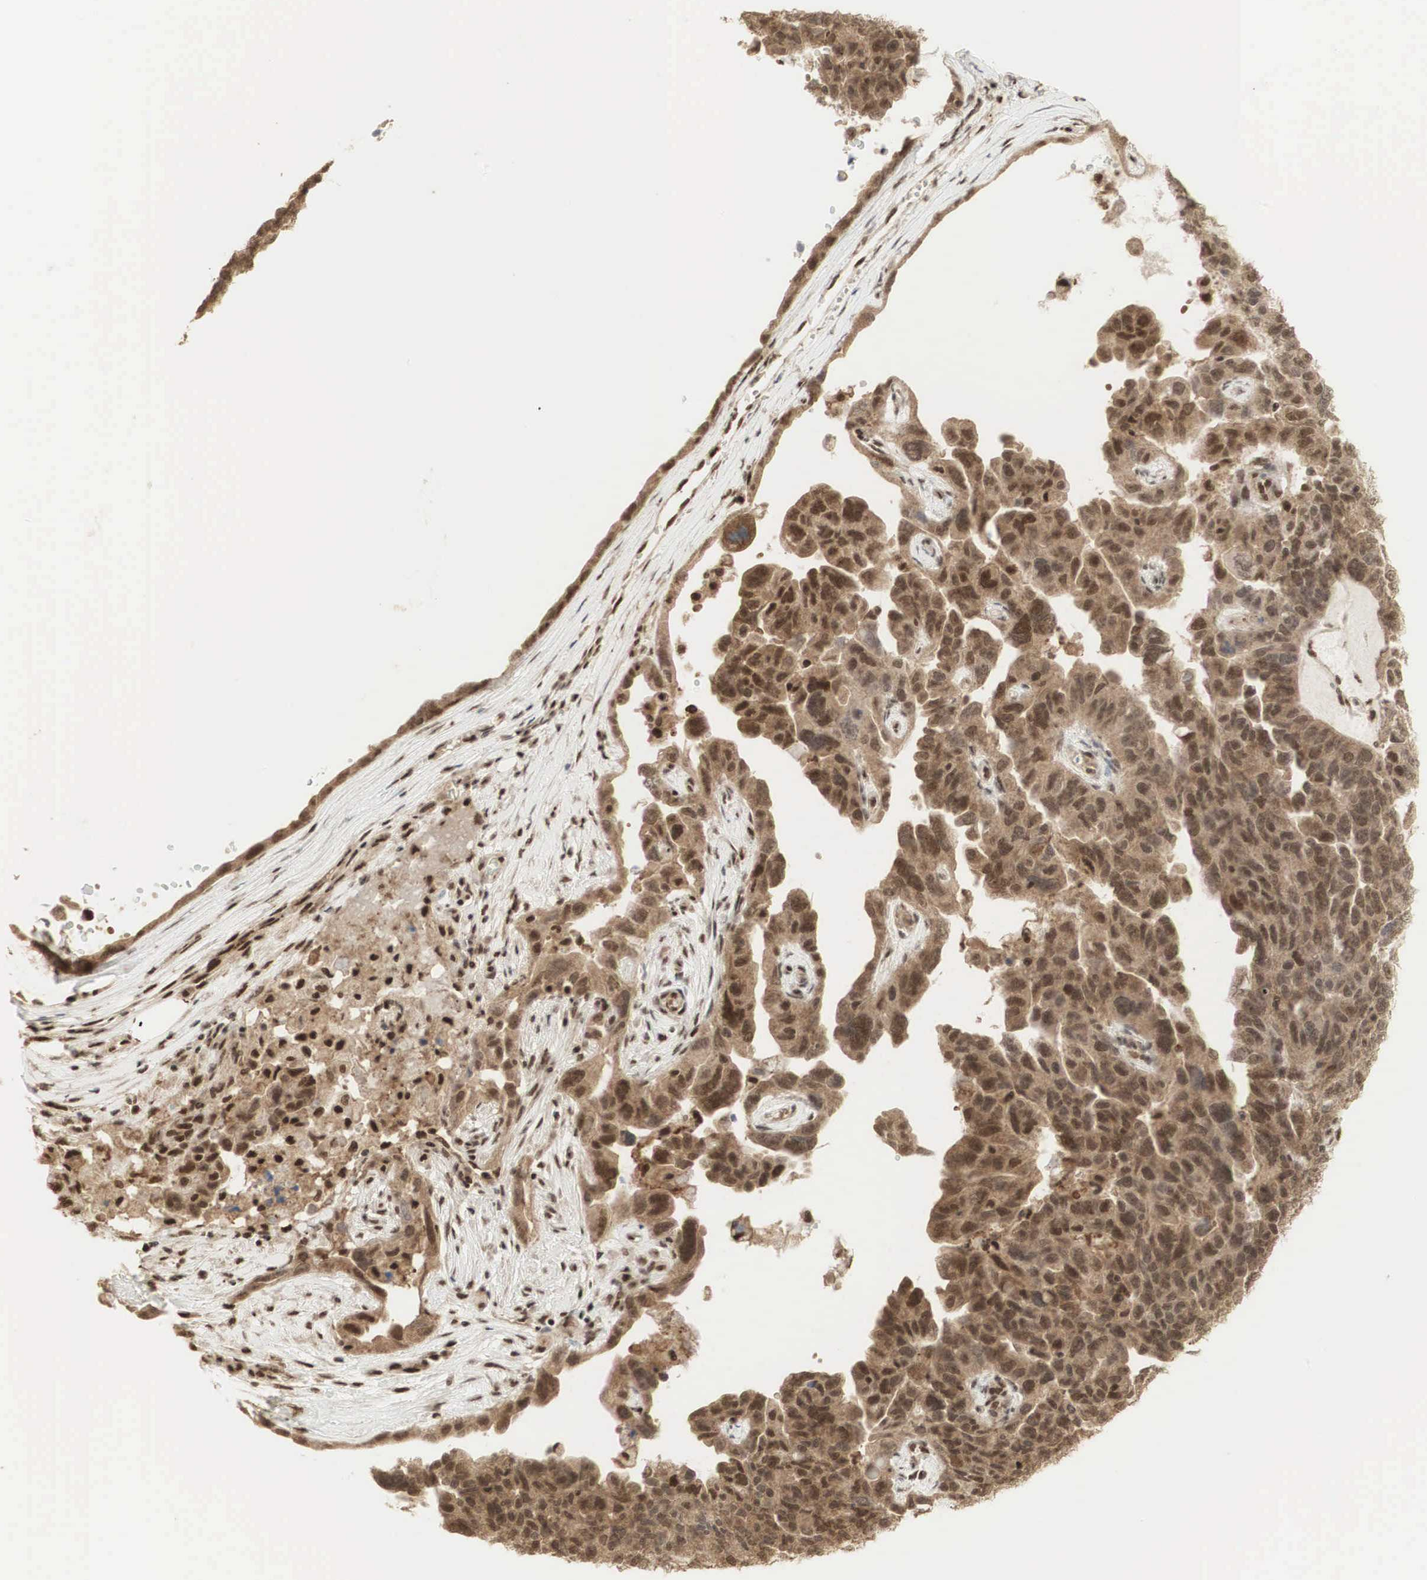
{"staining": {"intensity": "strong", "quantity": ">75%", "location": "cytoplasmic/membranous,nuclear"}, "tissue": "ovarian cancer", "cell_type": "Tumor cells", "image_type": "cancer", "snomed": [{"axis": "morphology", "description": "Cystadenocarcinoma, serous, NOS"}, {"axis": "topography", "description": "Ovary"}], "caption": "The photomicrograph displays a brown stain indicating the presence of a protein in the cytoplasmic/membranous and nuclear of tumor cells in ovarian serous cystadenocarcinoma.", "gene": "RNF113A", "patient": {"sex": "female", "age": 64}}